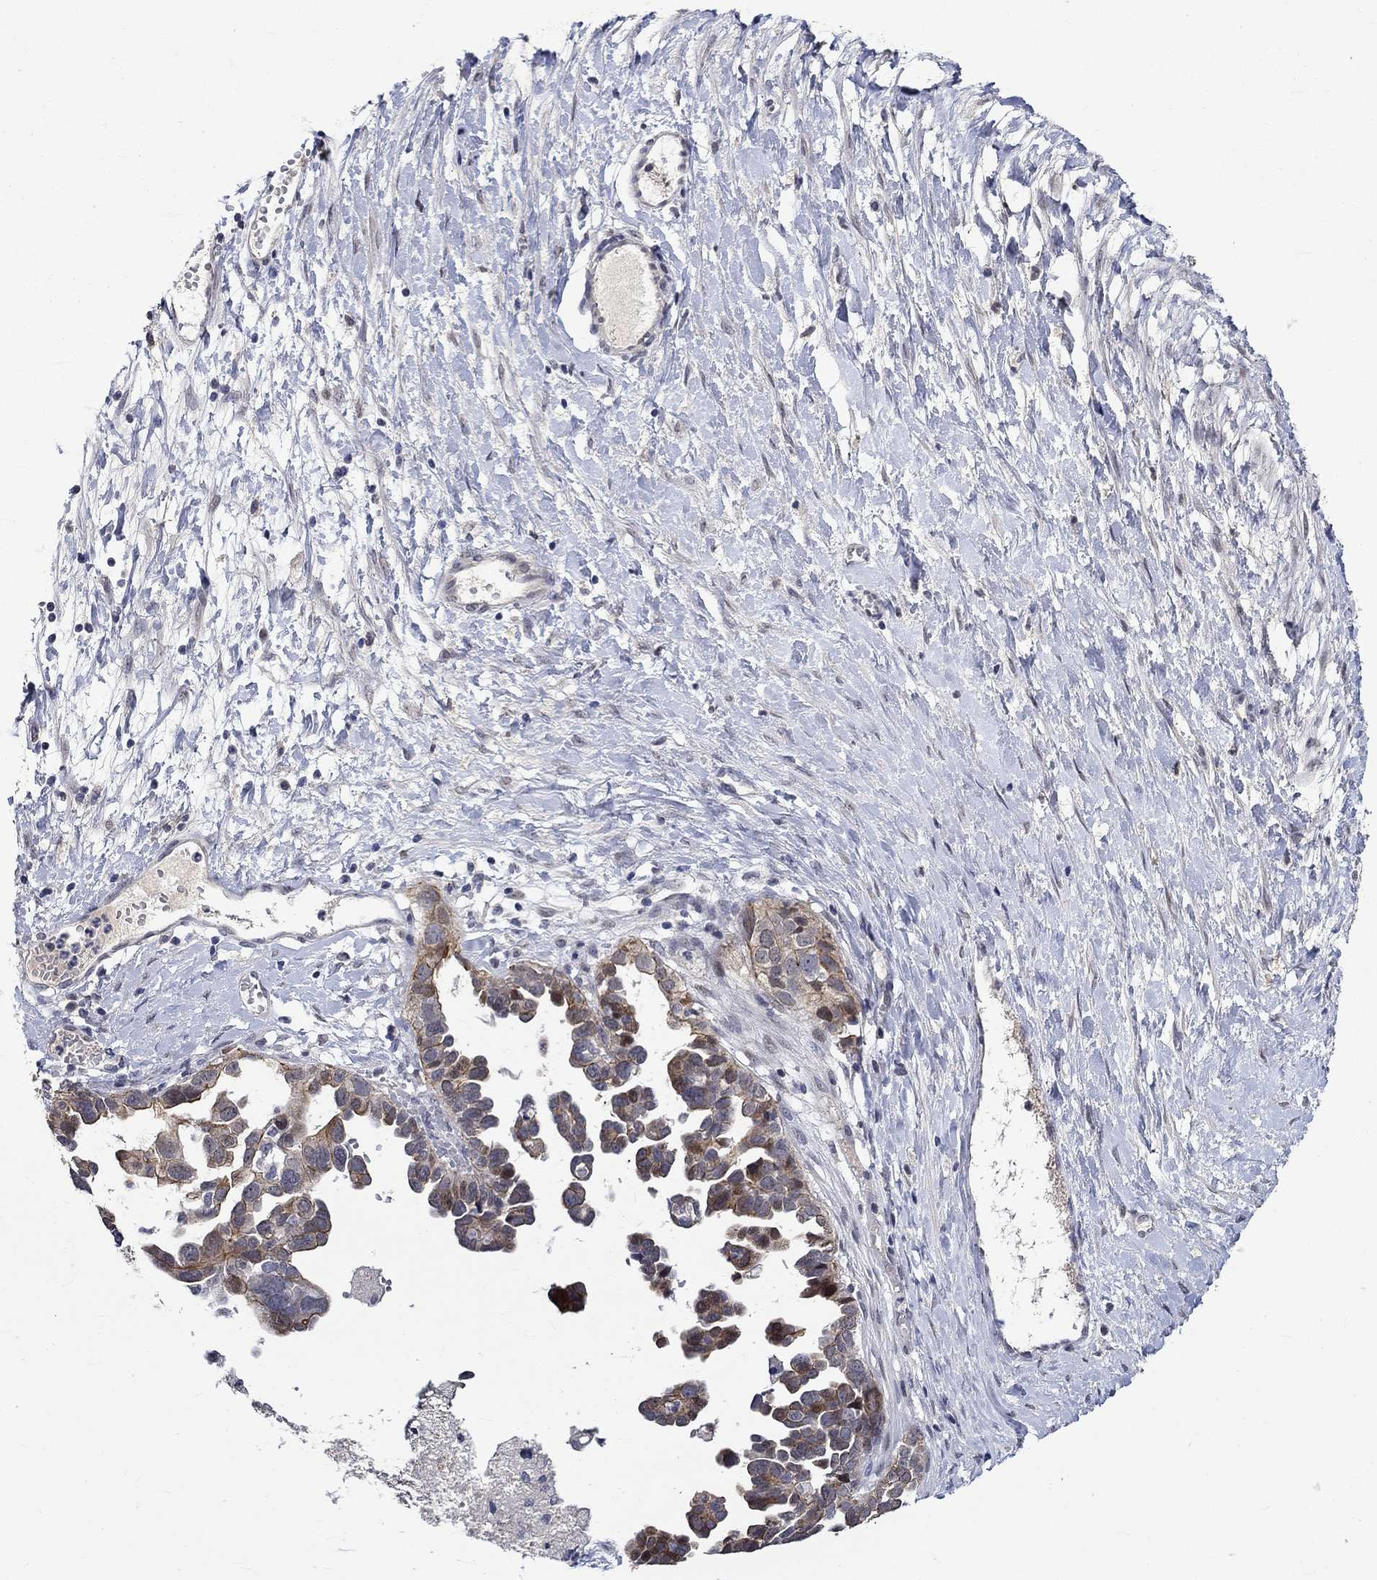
{"staining": {"intensity": "strong", "quantity": "25%-75%", "location": "cytoplasmic/membranous"}, "tissue": "ovarian cancer", "cell_type": "Tumor cells", "image_type": "cancer", "snomed": [{"axis": "morphology", "description": "Cystadenocarcinoma, serous, NOS"}, {"axis": "topography", "description": "Ovary"}], "caption": "Human ovarian cancer stained with a brown dye demonstrates strong cytoplasmic/membranous positive positivity in approximately 25%-75% of tumor cells.", "gene": "DDX3Y", "patient": {"sex": "female", "age": 54}}